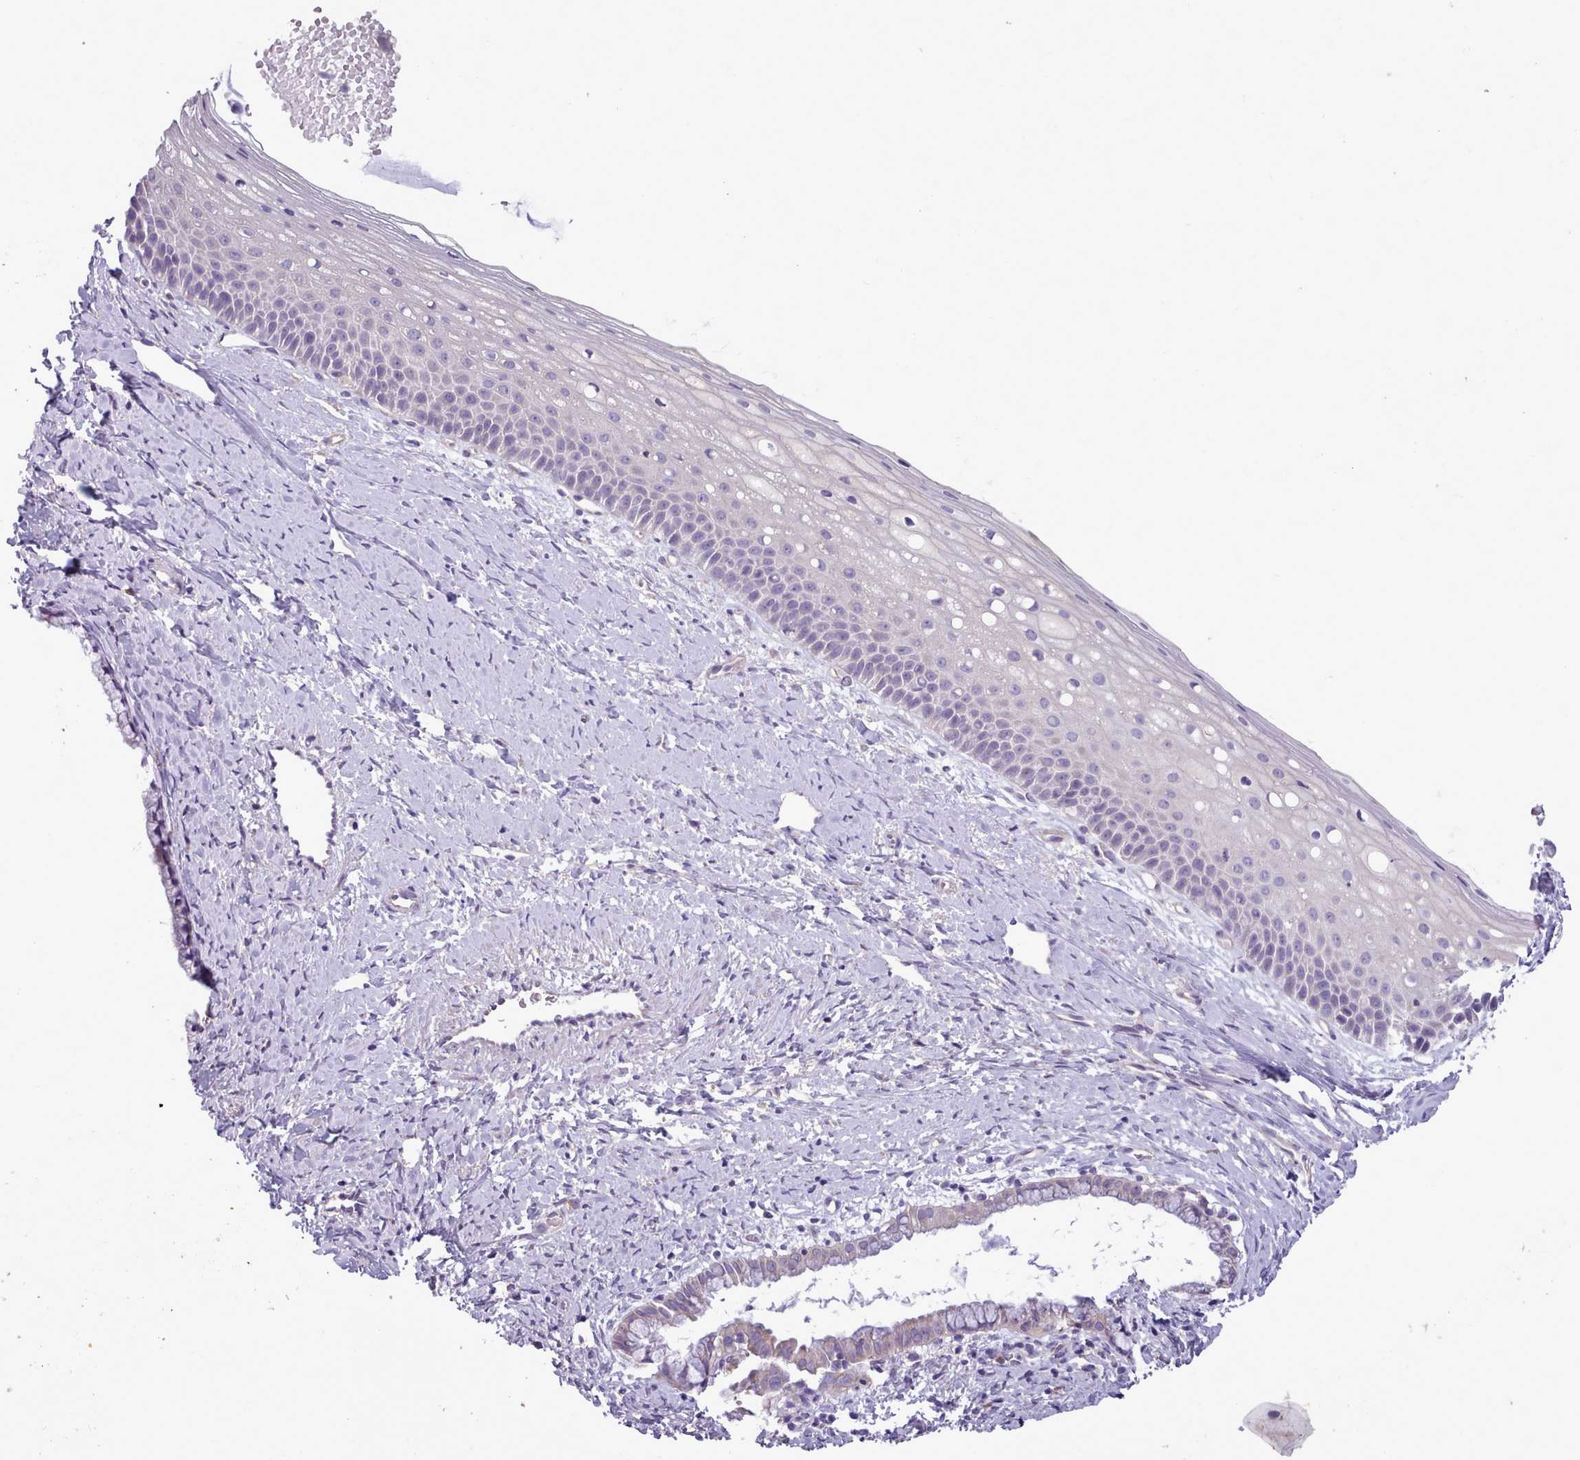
{"staining": {"intensity": "weak", "quantity": "<25%", "location": "cytoplasmic/membranous"}, "tissue": "cervix", "cell_type": "Glandular cells", "image_type": "normal", "snomed": [{"axis": "morphology", "description": "Normal tissue, NOS"}, {"axis": "topography", "description": "Cervix"}], "caption": "IHC histopathology image of normal cervix: cervix stained with DAB shows no significant protein positivity in glandular cells.", "gene": "DPF1", "patient": {"sex": "female", "age": 57}}